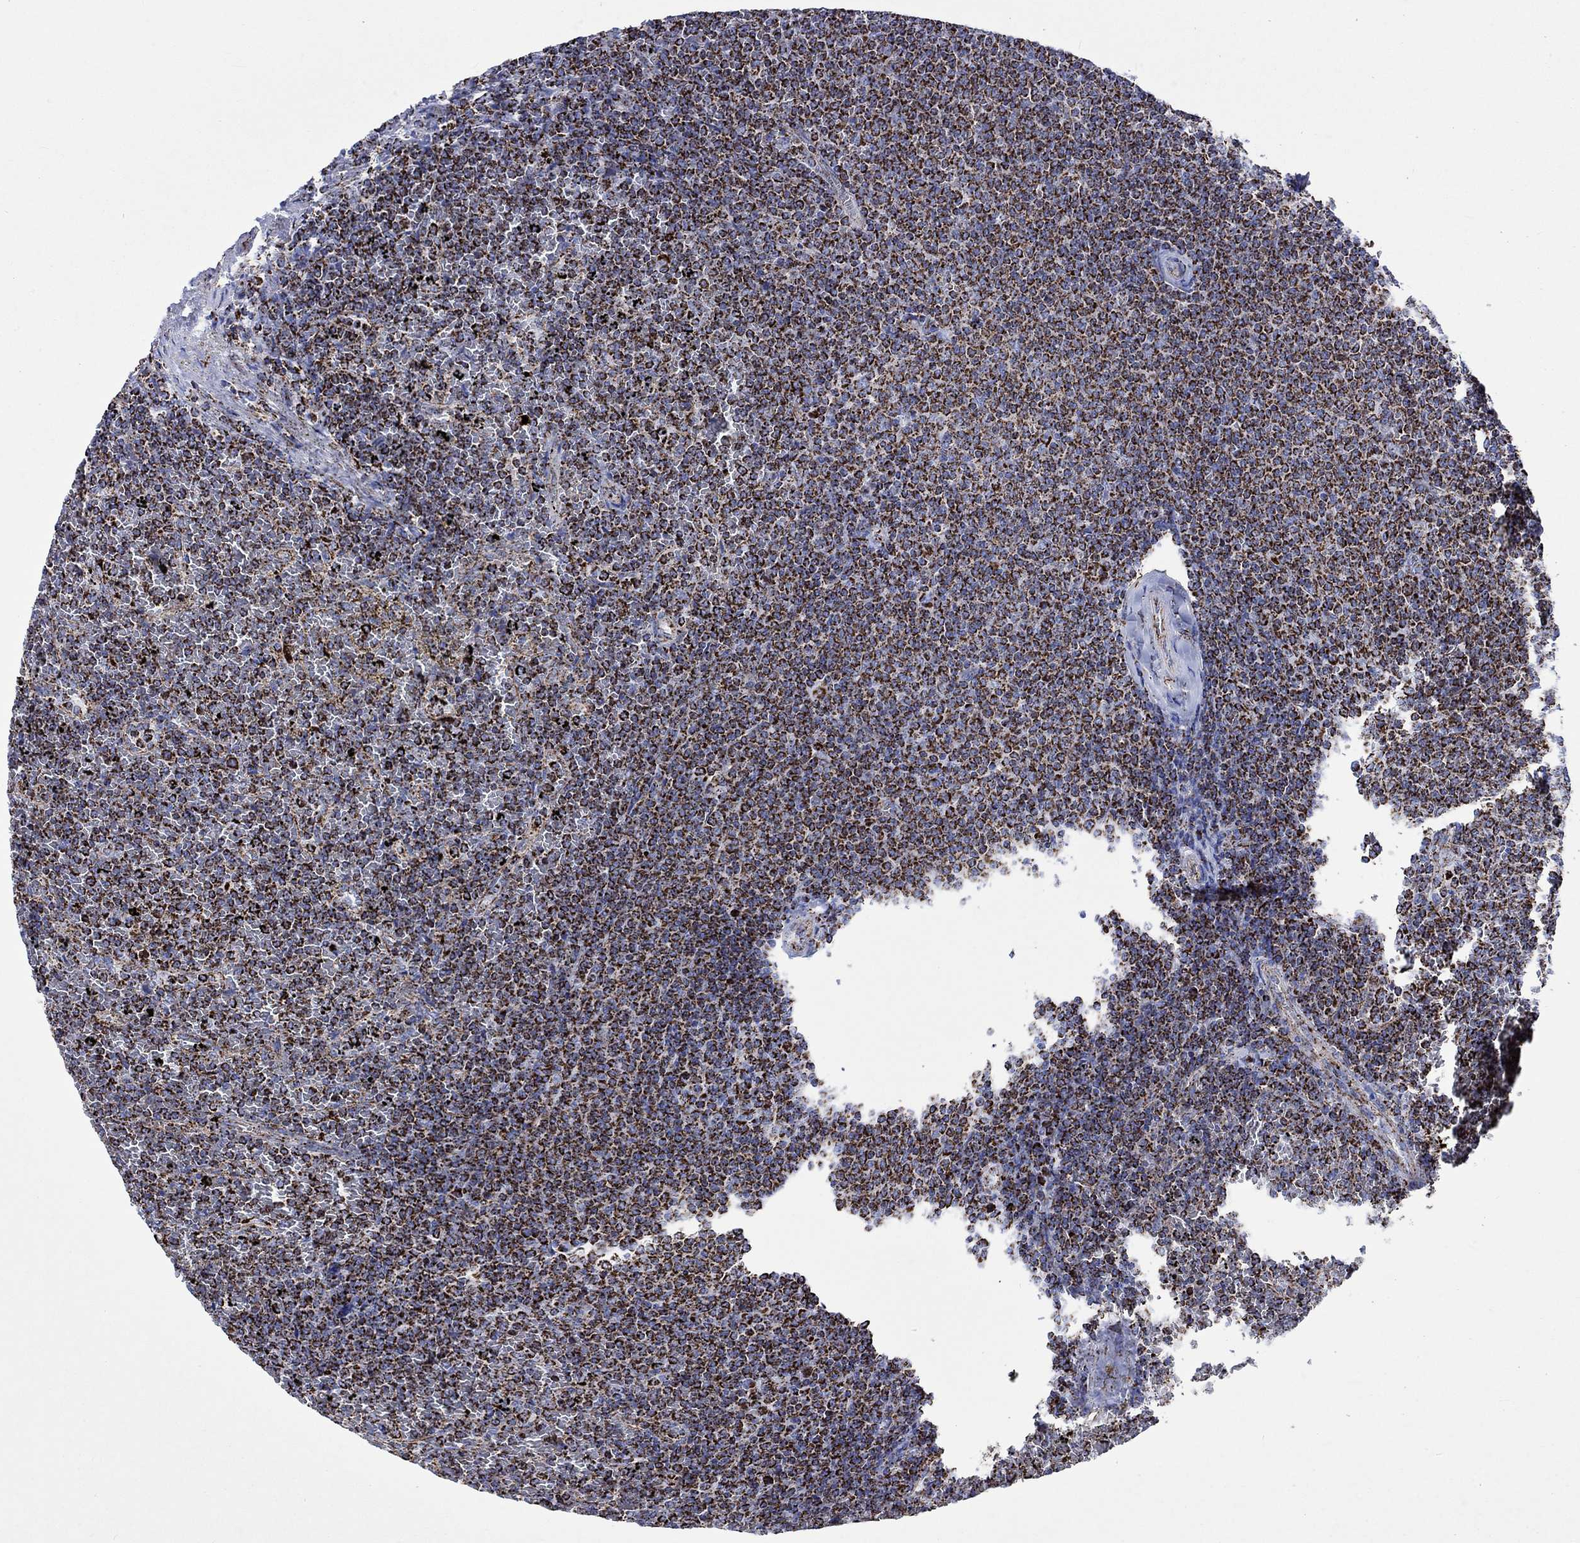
{"staining": {"intensity": "strong", "quantity": ">75%", "location": "cytoplasmic/membranous"}, "tissue": "lymphoma", "cell_type": "Tumor cells", "image_type": "cancer", "snomed": [{"axis": "morphology", "description": "Malignant lymphoma, non-Hodgkin's type, Low grade"}, {"axis": "topography", "description": "Spleen"}], "caption": "Malignant lymphoma, non-Hodgkin's type (low-grade) was stained to show a protein in brown. There is high levels of strong cytoplasmic/membranous positivity in about >75% of tumor cells.", "gene": "RCE1", "patient": {"sex": "female", "age": 77}}